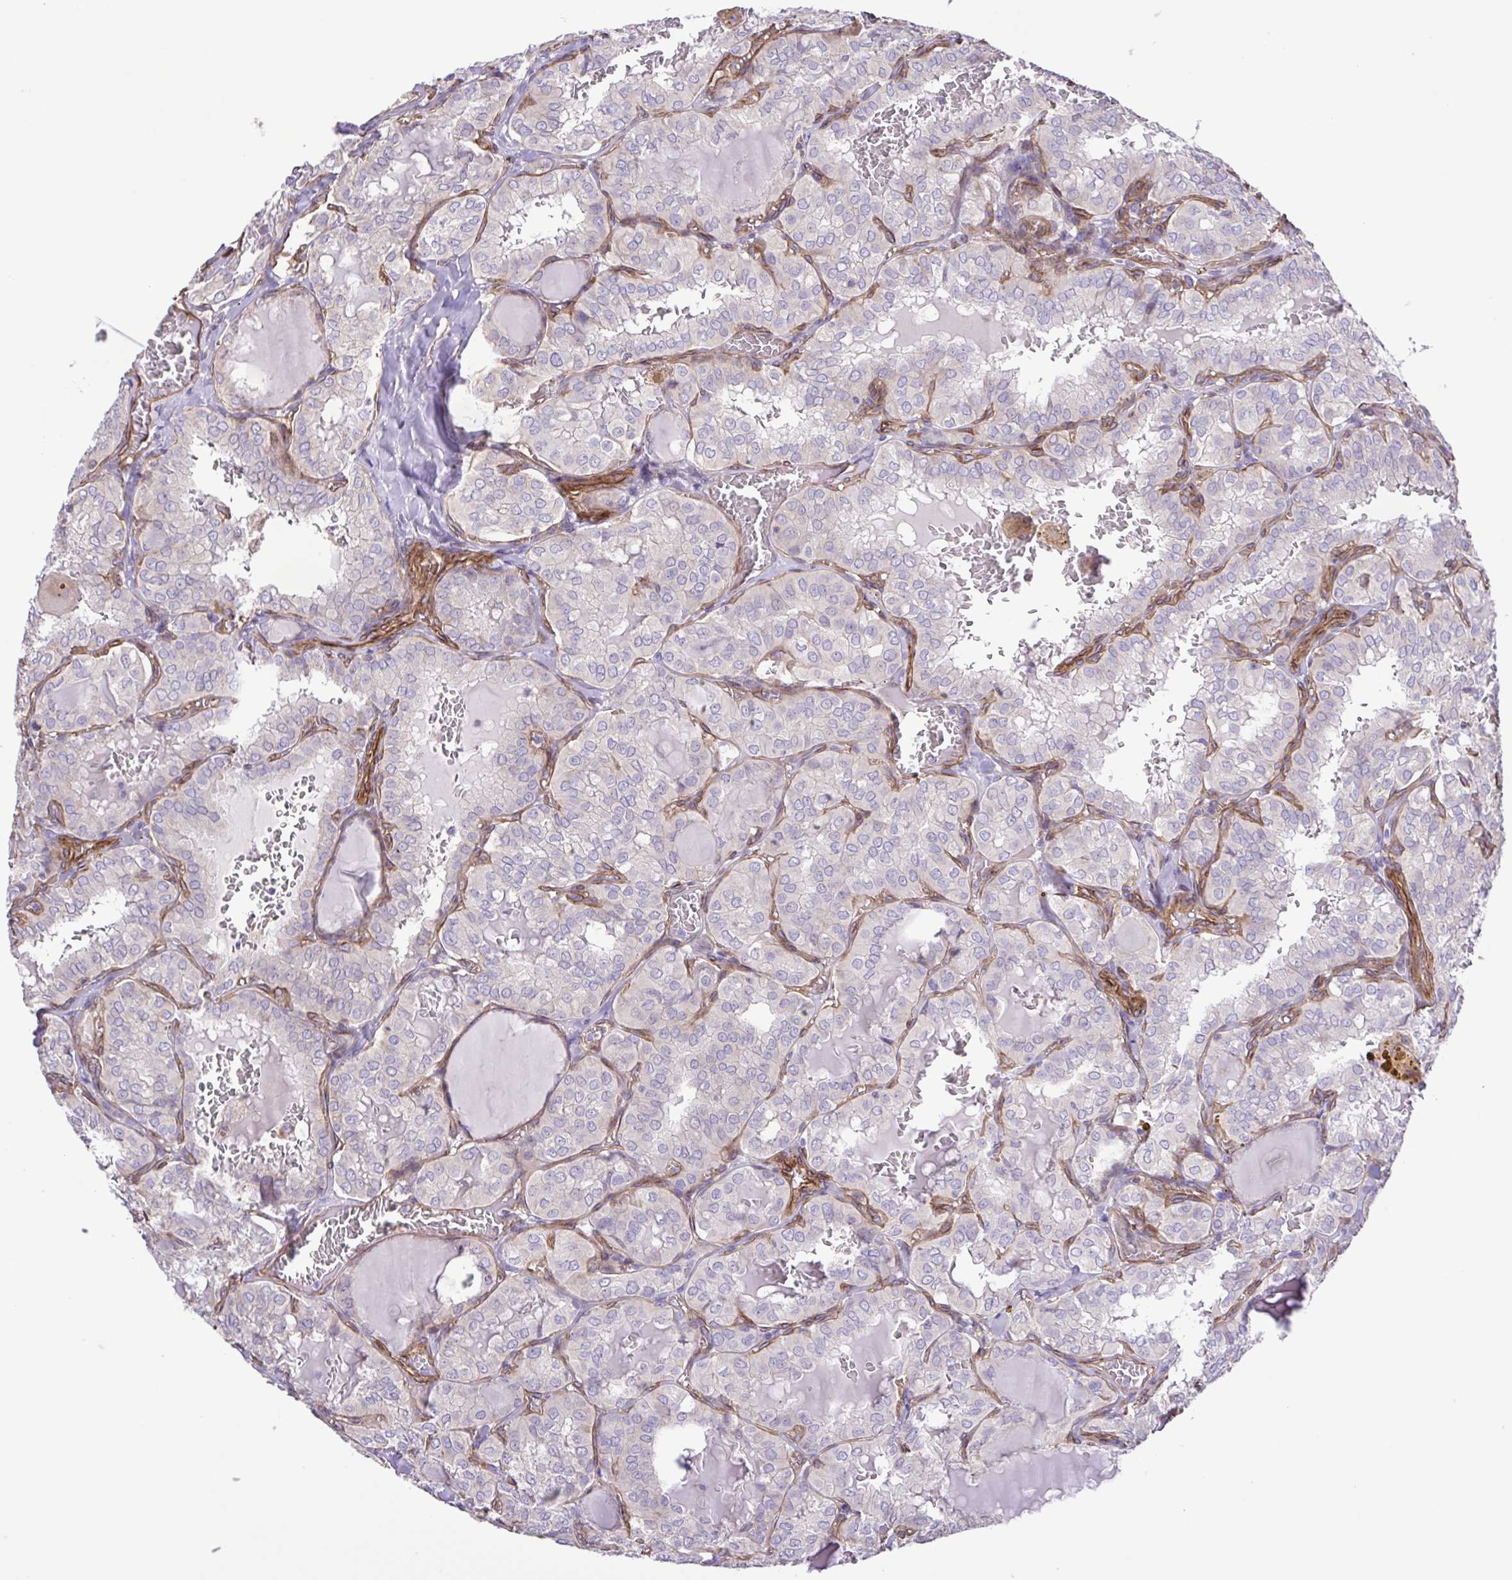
{"staining": {"intensity": "negative", "quantity": "none", "location": "none"}, "tissue": "thyroid cancer", "cell_type": "Tumor cells", "image_type": "cancer", "snomed": [{"axis": "morphology", "description": "Papillary adenocarcinoma, NOS"}, {"axis": "topography", "description": "Thyroid gland"}], "caption": "Thyroid cancer was stained to show a protein in brown. There is no significant staining in tumor cells. The staining was performed using DAB (3,3'-diaminobenzidine) to visualize the protein expression in brown, while the nuclei were stained in blue with hematoxylin (Magnification: 20x).", "gene": "FLT1", "patient": {"sex": "male", "age": 20}}